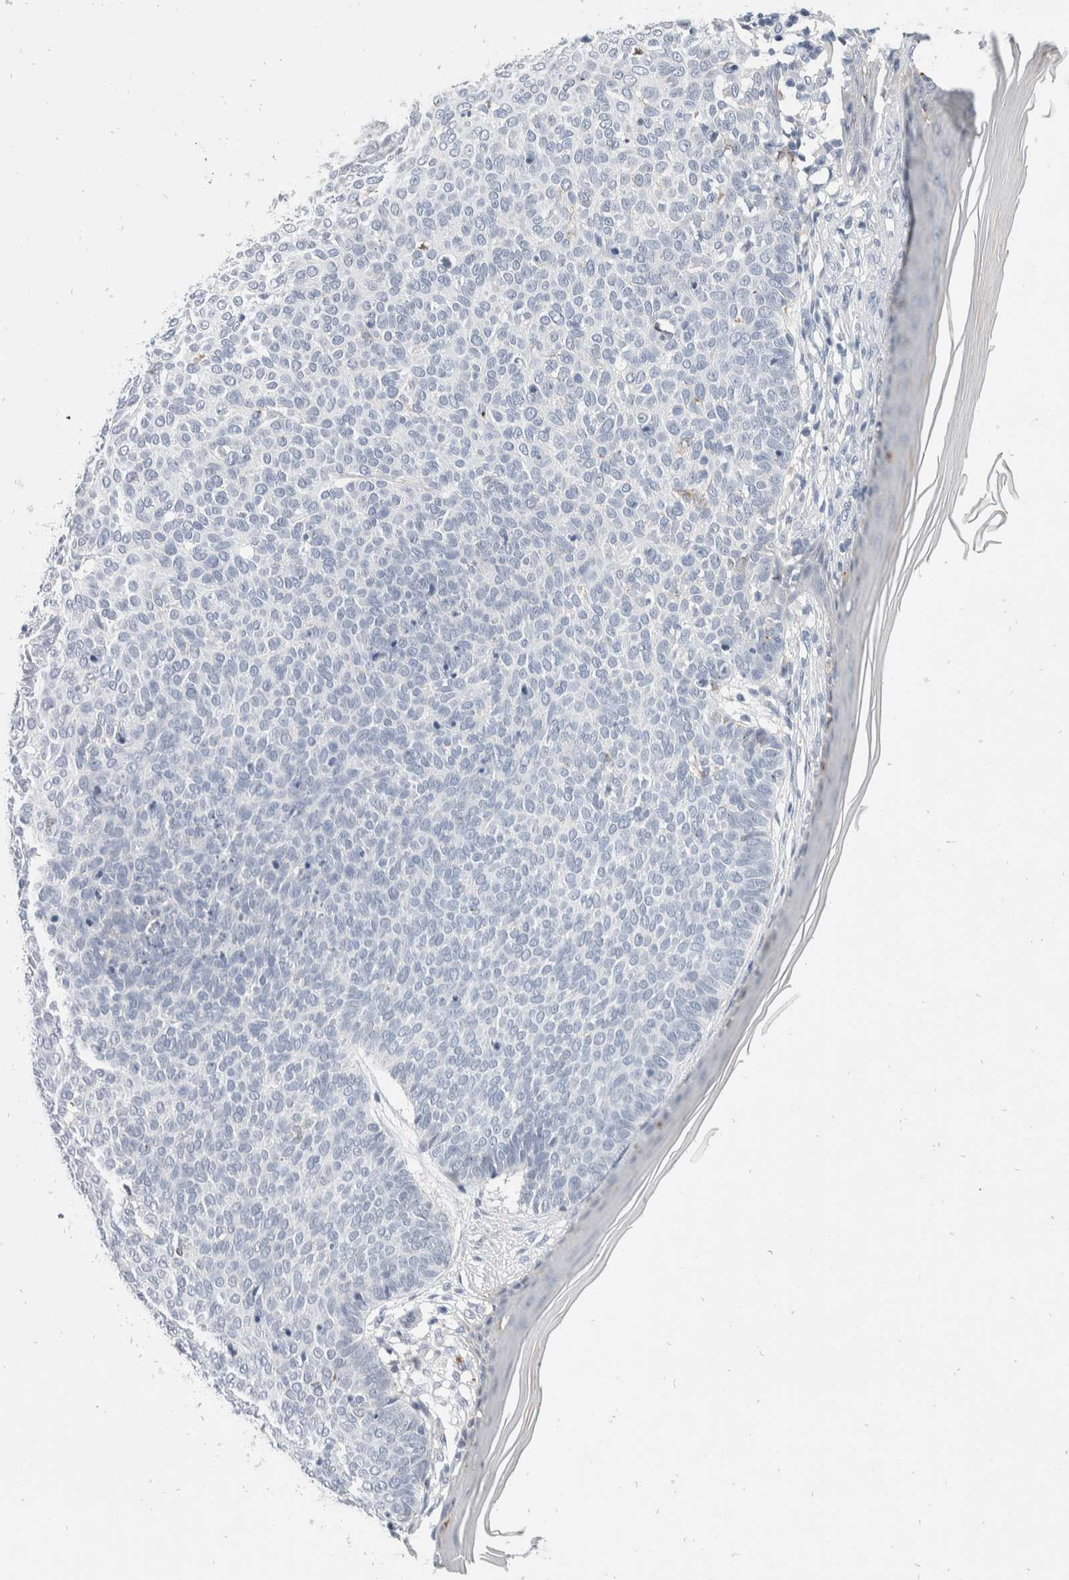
{"staining": {"intensity": "negative", "quantity": "none", "location": "none"}, "tissue": "skin cancer", "cell_type": "Tumor cells", "image_type": "cancer", "snomed": [{"axis": "morphology", "description": "Normal tissue, NOS"}, {"axis": "morphology", "description": "Basal cell carcinoma"}, {"axis": "topography", "description": "Skin"}], "caption": "Immunohistochemistry of human skin basal cell carcinoma demonstrates no positivity in tumor cells.", "gene": "CATSPERD", "patient": {"sex": "male", "age": 50}}